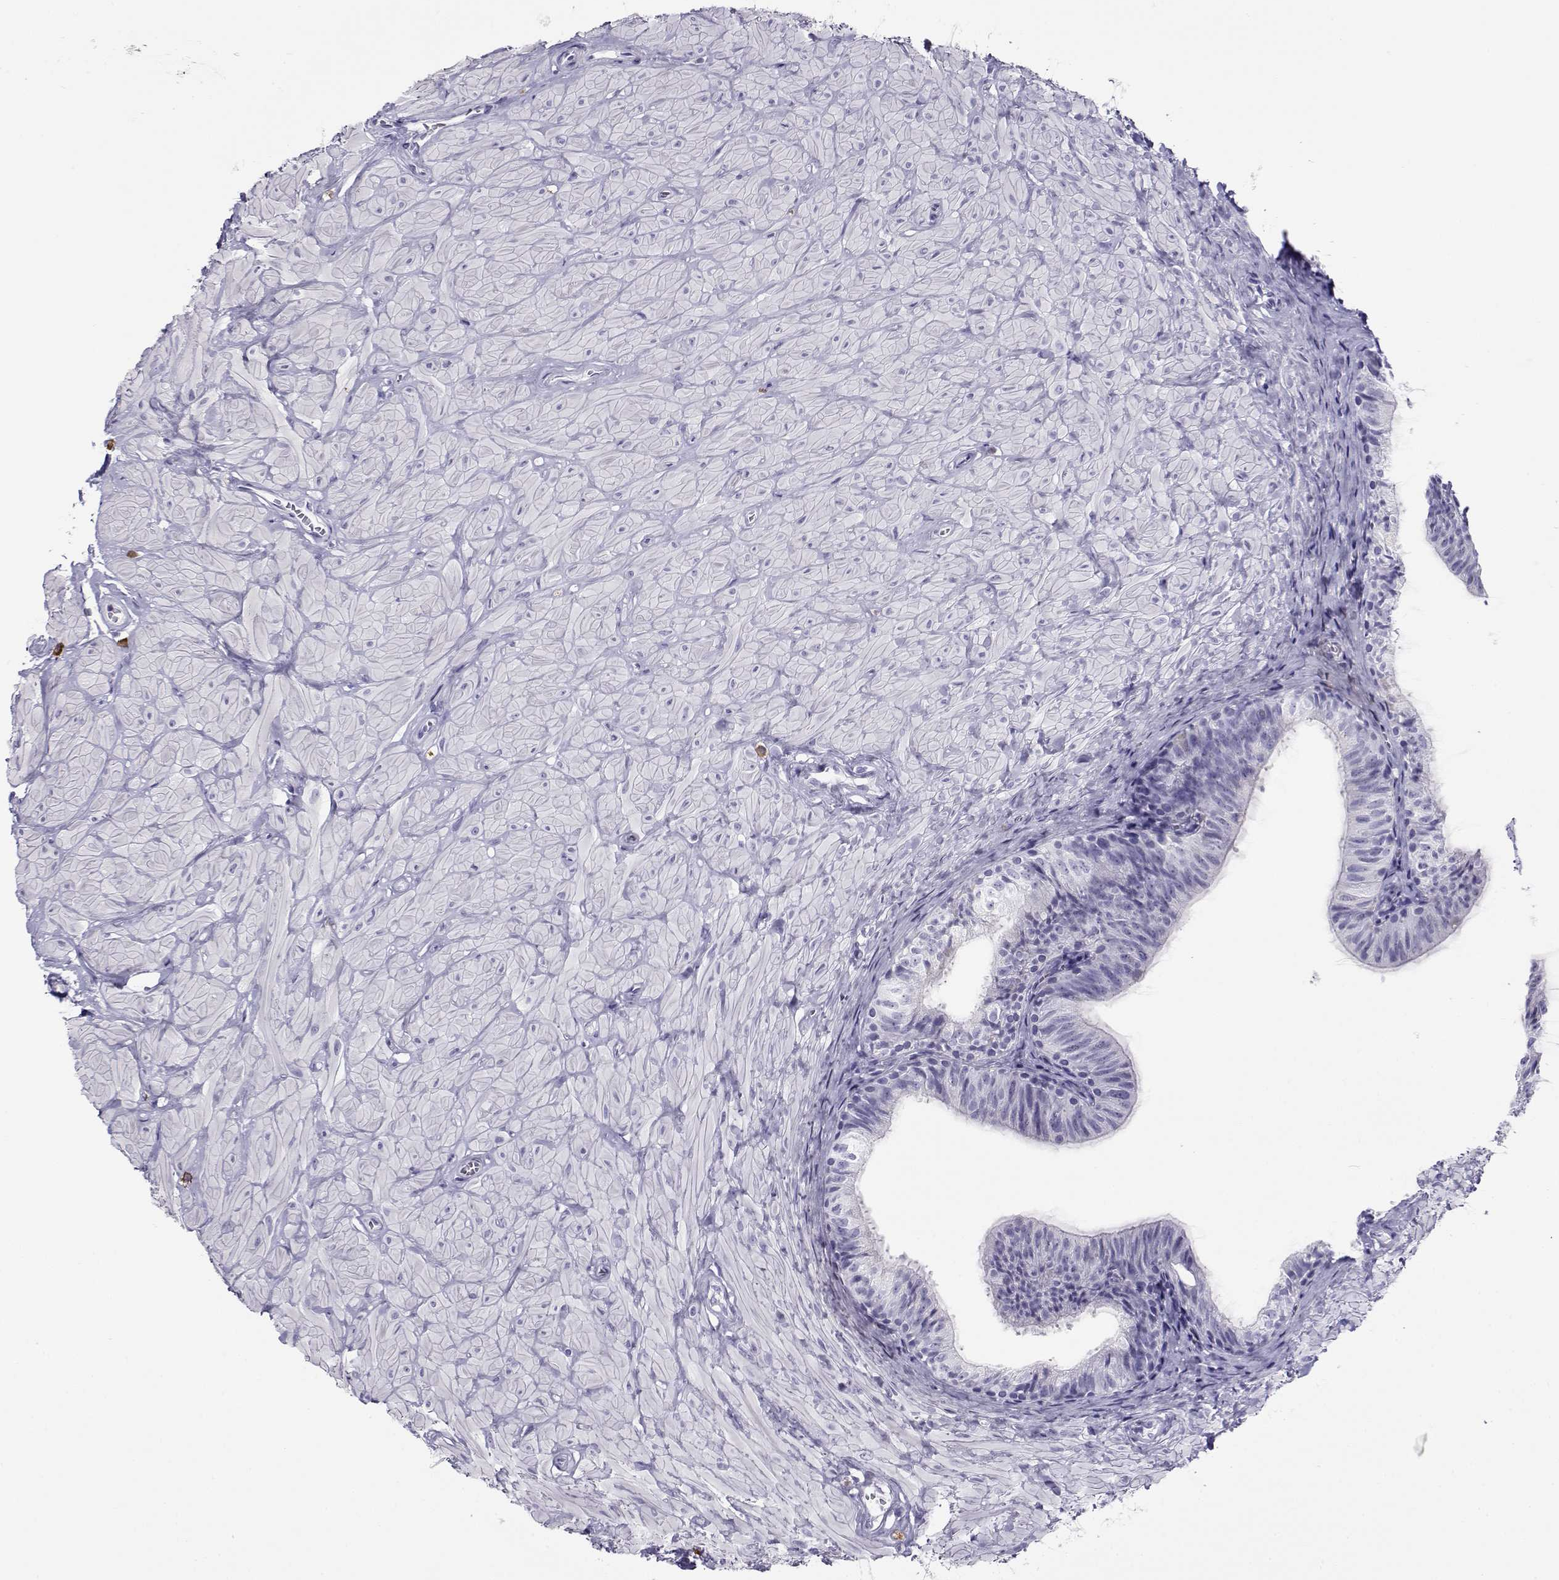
{"staining": {"intensity": "negative", "quantity": "none", "location": "none"}, "tissue": "epididymis", "cell_type": "Glandular cells", "image_type": "normal", "snomed": [{"axis": "morphology", "description": "Normal tissue, NOS"}, {"axis": "topography", "description": "Epididymis"}, {"axis": "topography", "description": "Vas deferens"}], "caption": "Immunohistochemistry photomicrograph of unremarkable human epididymis stained for a protein (brown), which reveals no expression in glandular cells. (DAB immunohistochemistry (IHC) with hematoxylin counter stain).", "gene": "CABS1", "patient": {"sex": "male", "age": 23}}